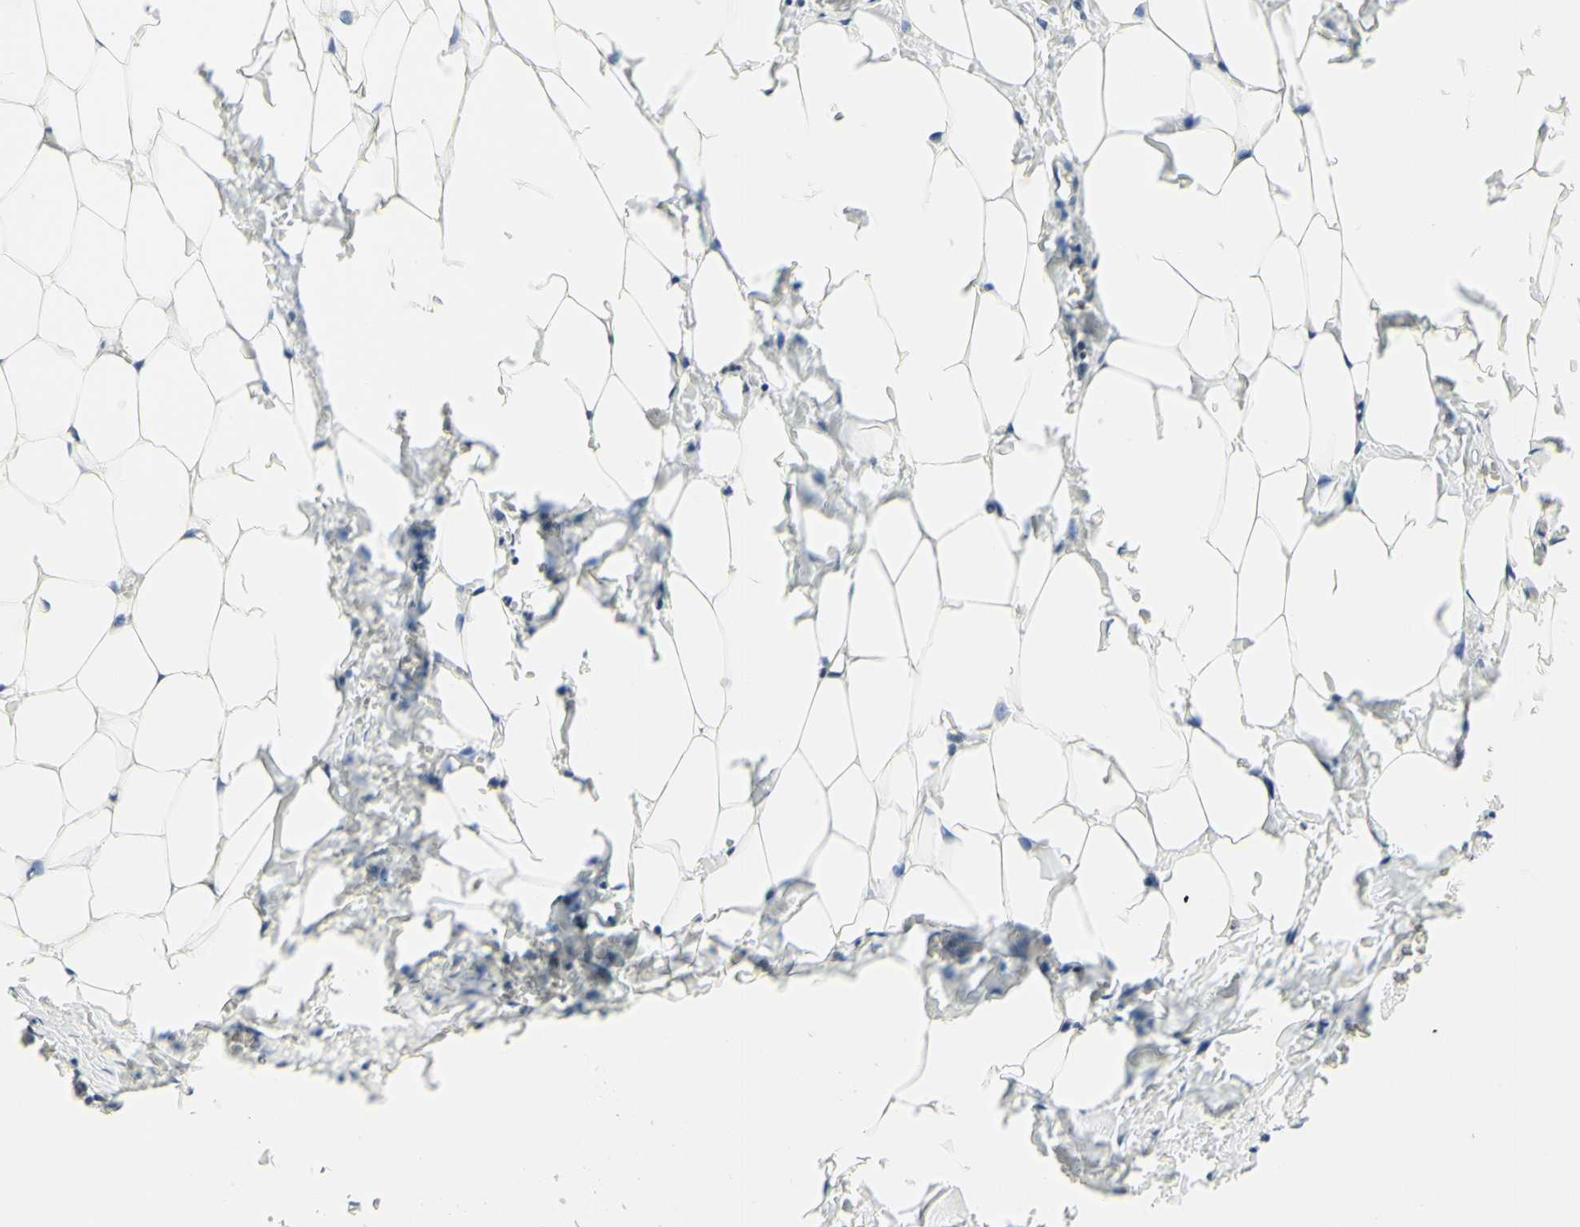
{"staining": {"intensity": "negative", "quantity": "none", "location": "none"}, "tissue": "breast", "cell_type": "Adipocytes", "image_type": "normal", "snomed": [{"axis": "morphology", "description": "Normal tissue, NOS"}, {"axis": "topography", "description": "Breast"}], "caption": "The immunohistochemistry (IHC) micrograph has no significant expression in adipocytes of breast. The staining was performed using DAB (3,3'-diaminobenzidine) to visualize the protein expression in brown, while the nuclei were stained in blue with hematoxylin (Magnification: 20x).", "gene": "KIF11", "patient": {"sex": "female", "age": 27}}